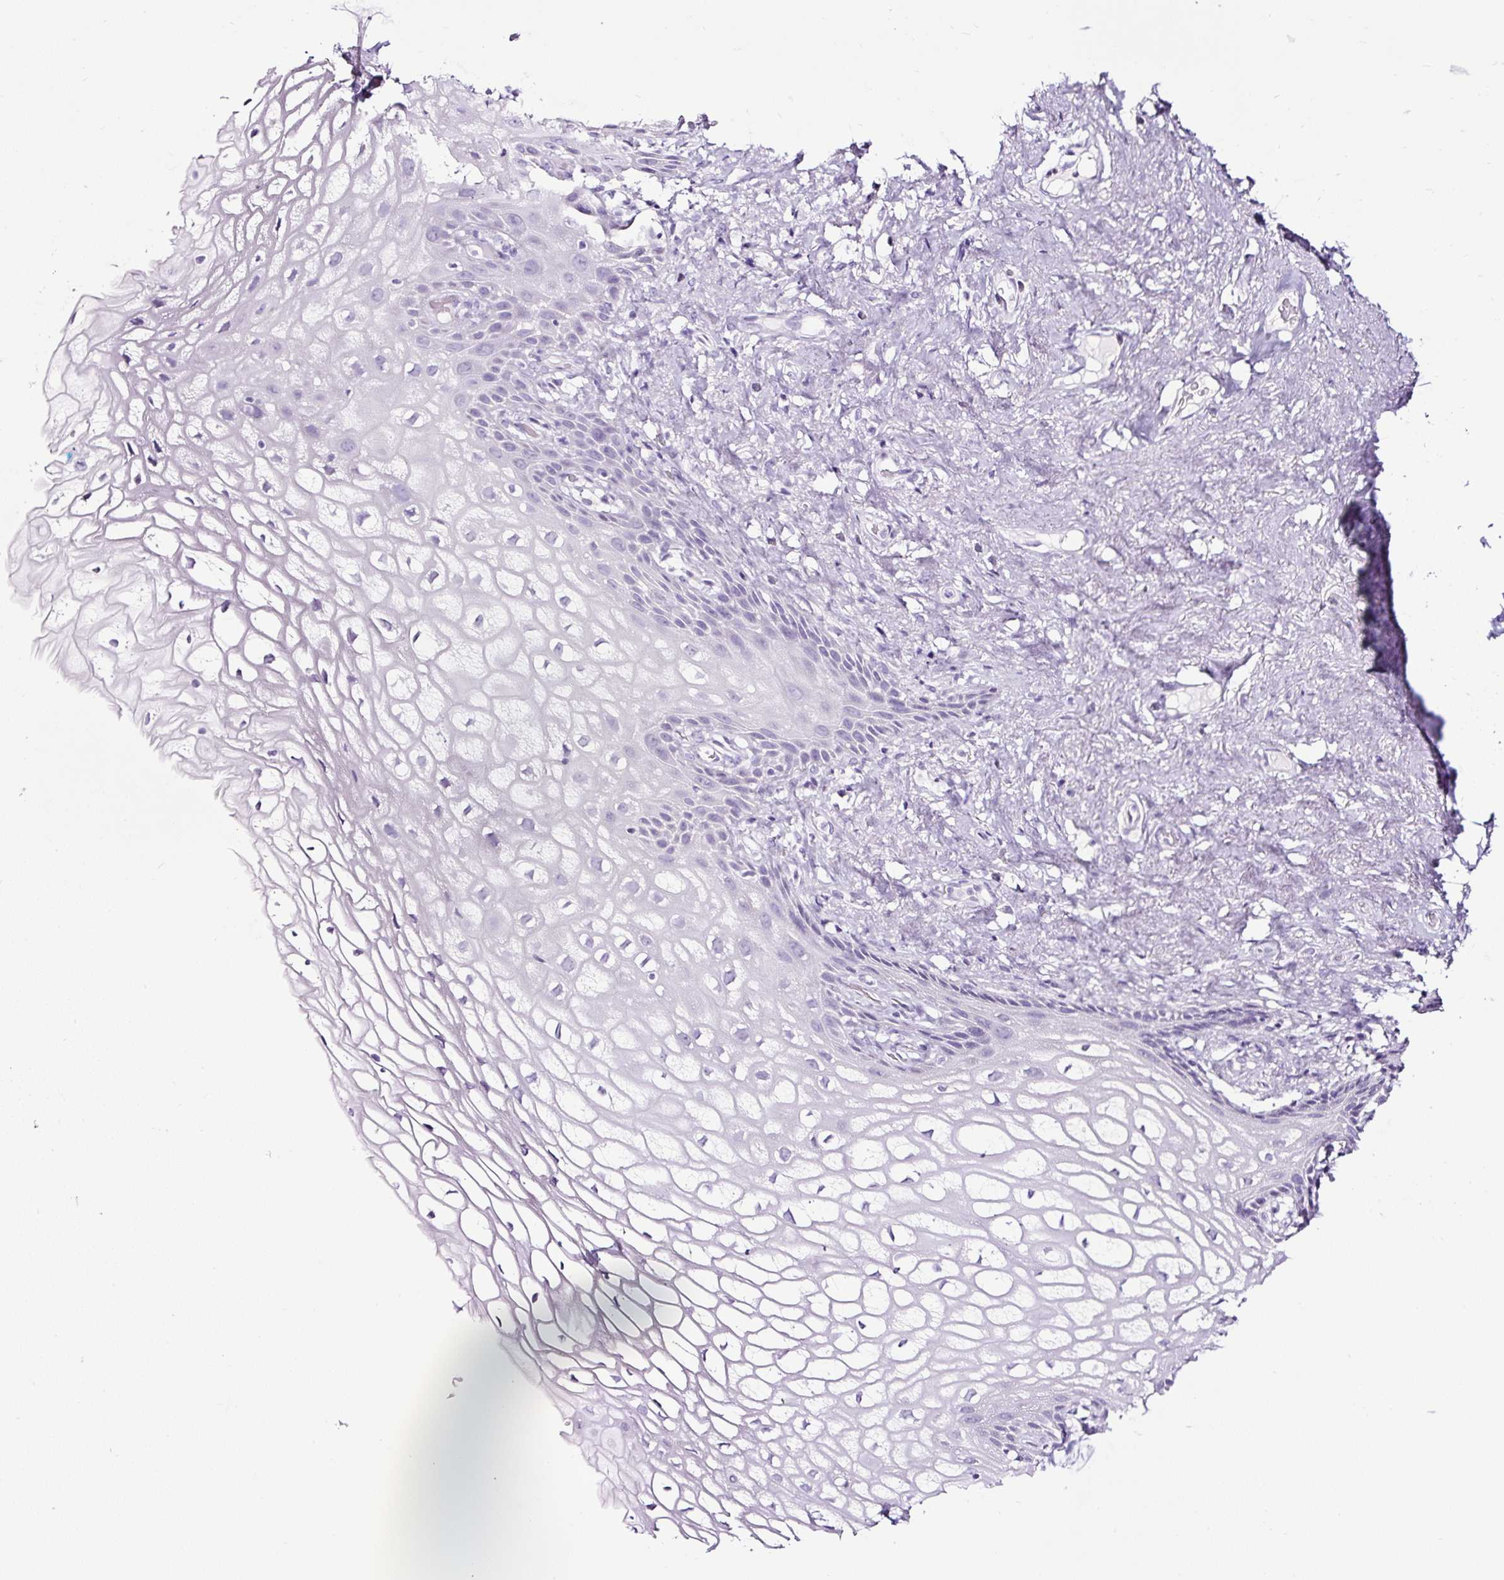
{"staining": {"intensity": "negative", "quantity": "none", "location": "none"}, "tissue": "vagina", "cell_type": "Squamous epithelial cells", "image_type": "normal", "snomed": [{"axis": "morphology", "description": "Normal tissue, NOS"}, {"axis": "morphology", "description": "Adenocarcinoma, NOS"}, {"axis": "topography", "description": "Rectum"}, {"axis": "topography", "description": "Vagina"}, {"axis": "topography", "description": "Peripheral nerve tissue"}], "caption": "This image is of benign vagina stained with immunohistochemistry to label a protein in brown with the nuclei are counter-stained blue. There is no expression in squamous epithelial cells. The staining was performed using DAB (3,3'-diaminobenzidine) to visualize the protein expression in brown, while the nuclei were stained in blue with hematoxylin (Magnification: 20x).", "gene": "NPHS2", "patient": {"sex": "female", "age": 71}}